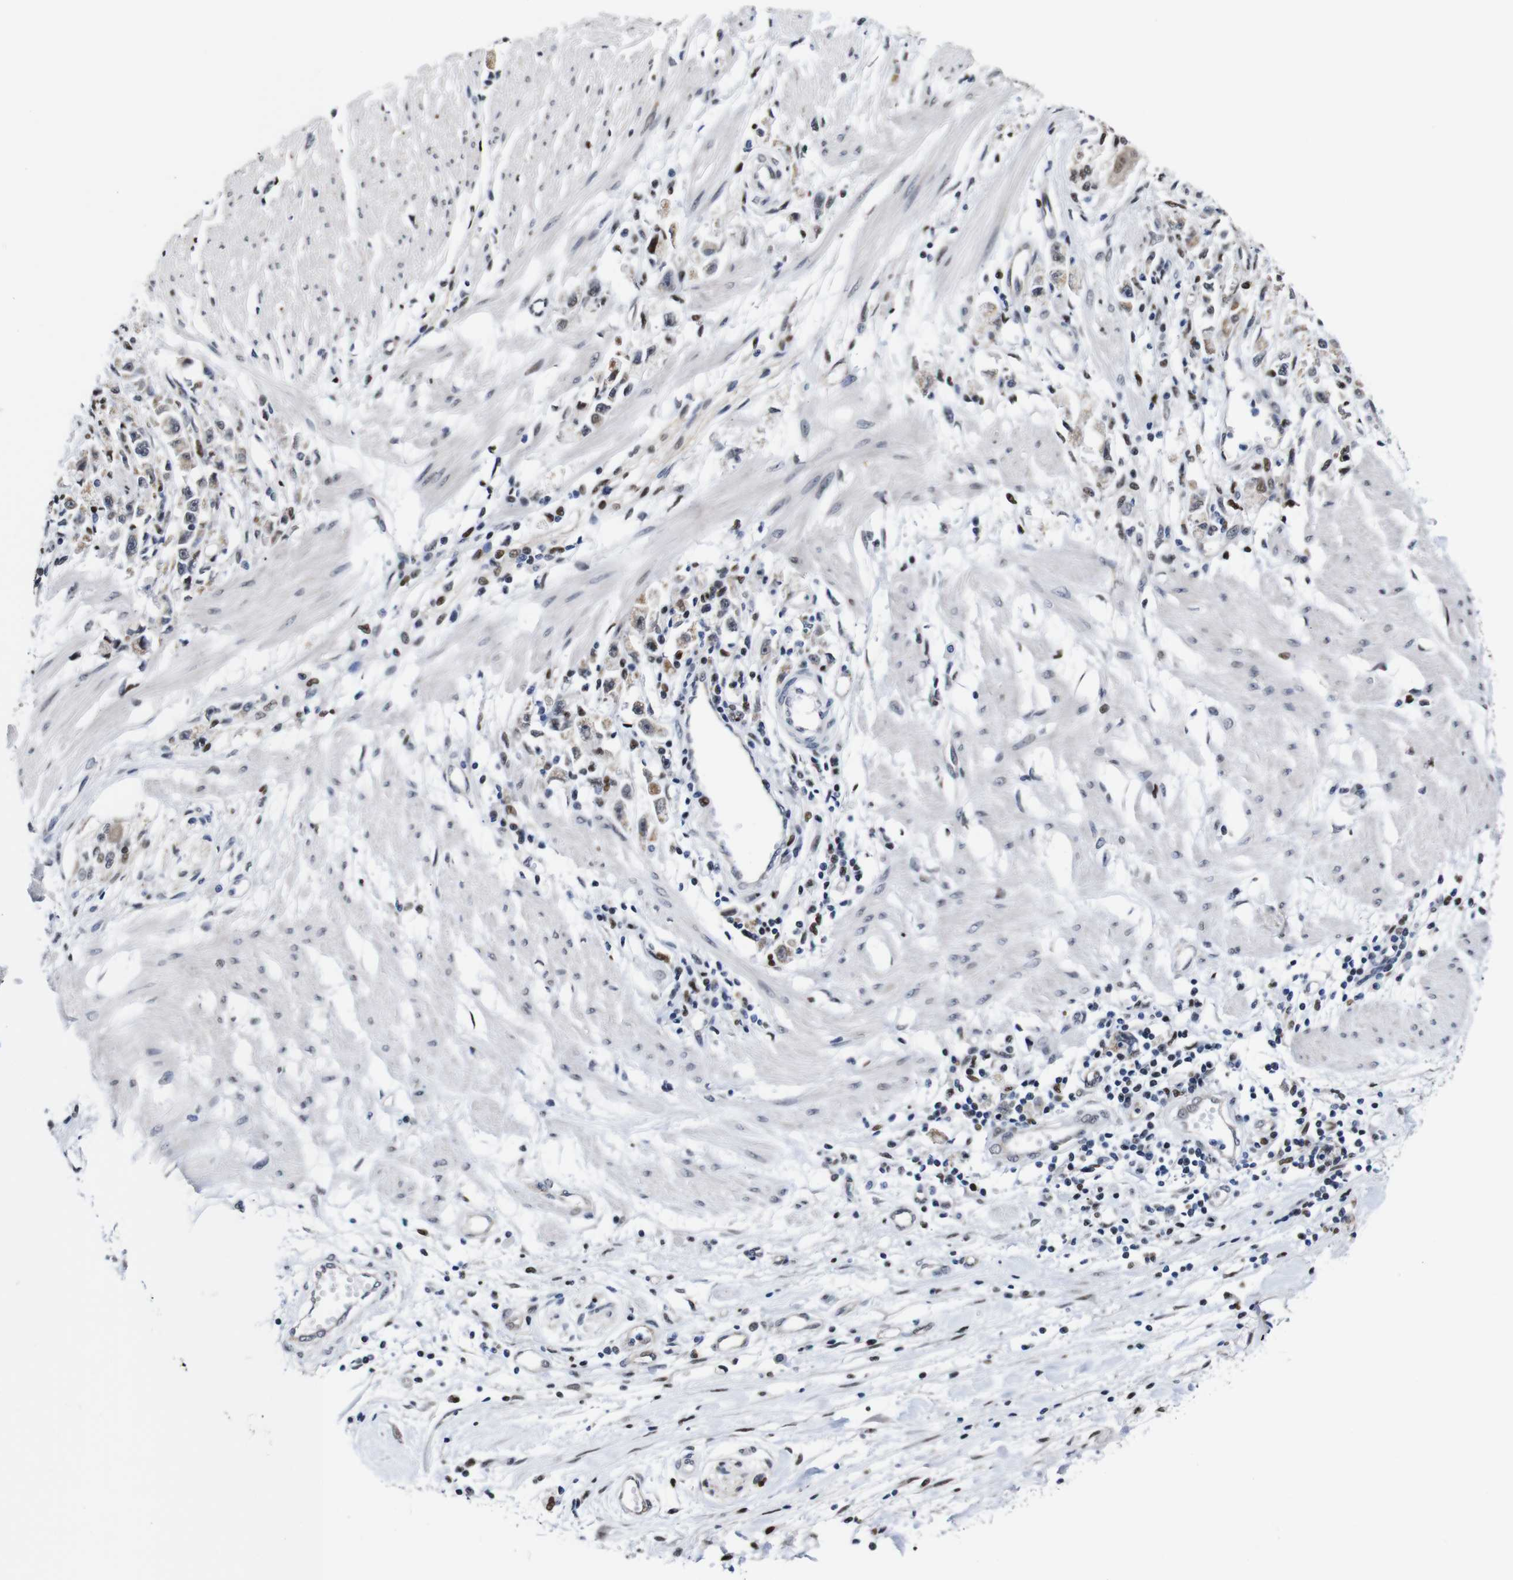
{"staining": {"intensity": "moderate", "quantity": "25%-75%", "location": "cytoplasmic/membranous,nuclear"}, "tissue": "stomach cancer", "cell_type": "Tumor cells", "image_type": "cancer", "snomed": [{"axis": "morphology", "description": "Adenocarcinoma, NOS"}, {"axis": "topography", "description": "Stomach"}], "caption": "DAB (3,3'-diaminobenzidine) immunohistochemical staining of stomach cancer (adenocarcinoma) demonstrates moderate cytoplasmic/membranous and nuclear protein positivity in approximately 25%-75% of tumor cells.", "gene": "GATA6", "patient": {"sex": "female", "age": 59}}